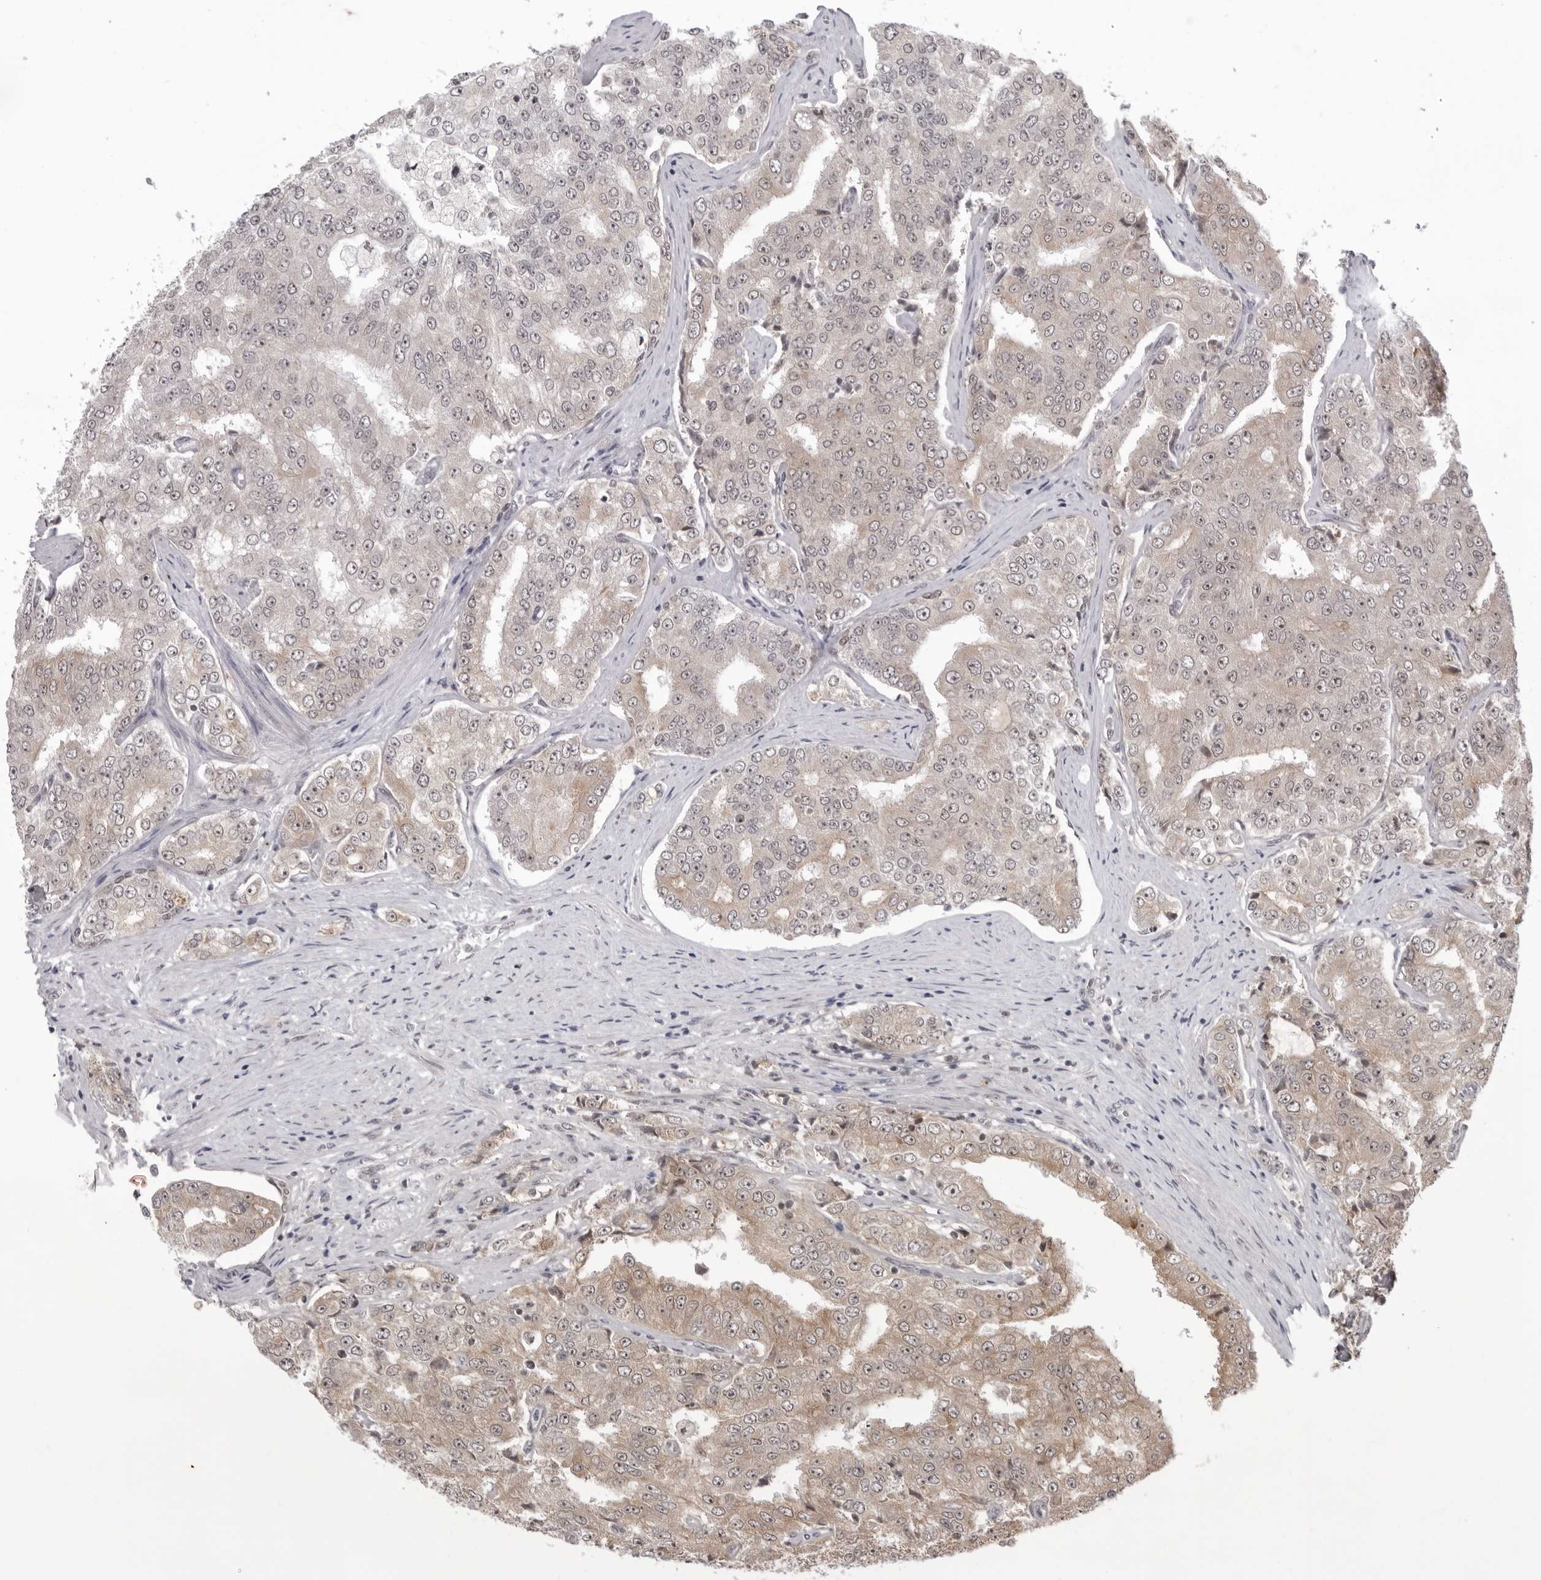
{"staining": {"intensity": "weak", "quantity": ">75%", "location": "cytoplasmic/membranous"}, "tissue": "prostate cancer", "cell_type": "Tumor cells", "image_type": "cancer", "snomed": [{"axis": "morphology", "description": "Adenocarcinoma, High grade"}, {"axis": "topography", "description": "Prostate"}], "caption": "An IHC photomicrograph of tumor tissue is shown. Protein staining in brown shows weak cytoplasmic/membranous positivity in prostate adenocarcinoma (high-grade) within tumor cells. (Stains: DAB (3,3'-diaminobenzidine) in brown, nuclei in blue, Microscopy: brightfield microscopy at high magnification).", "gene": "EXOSC10", "patient": {"sex": "male", "age": 58}}